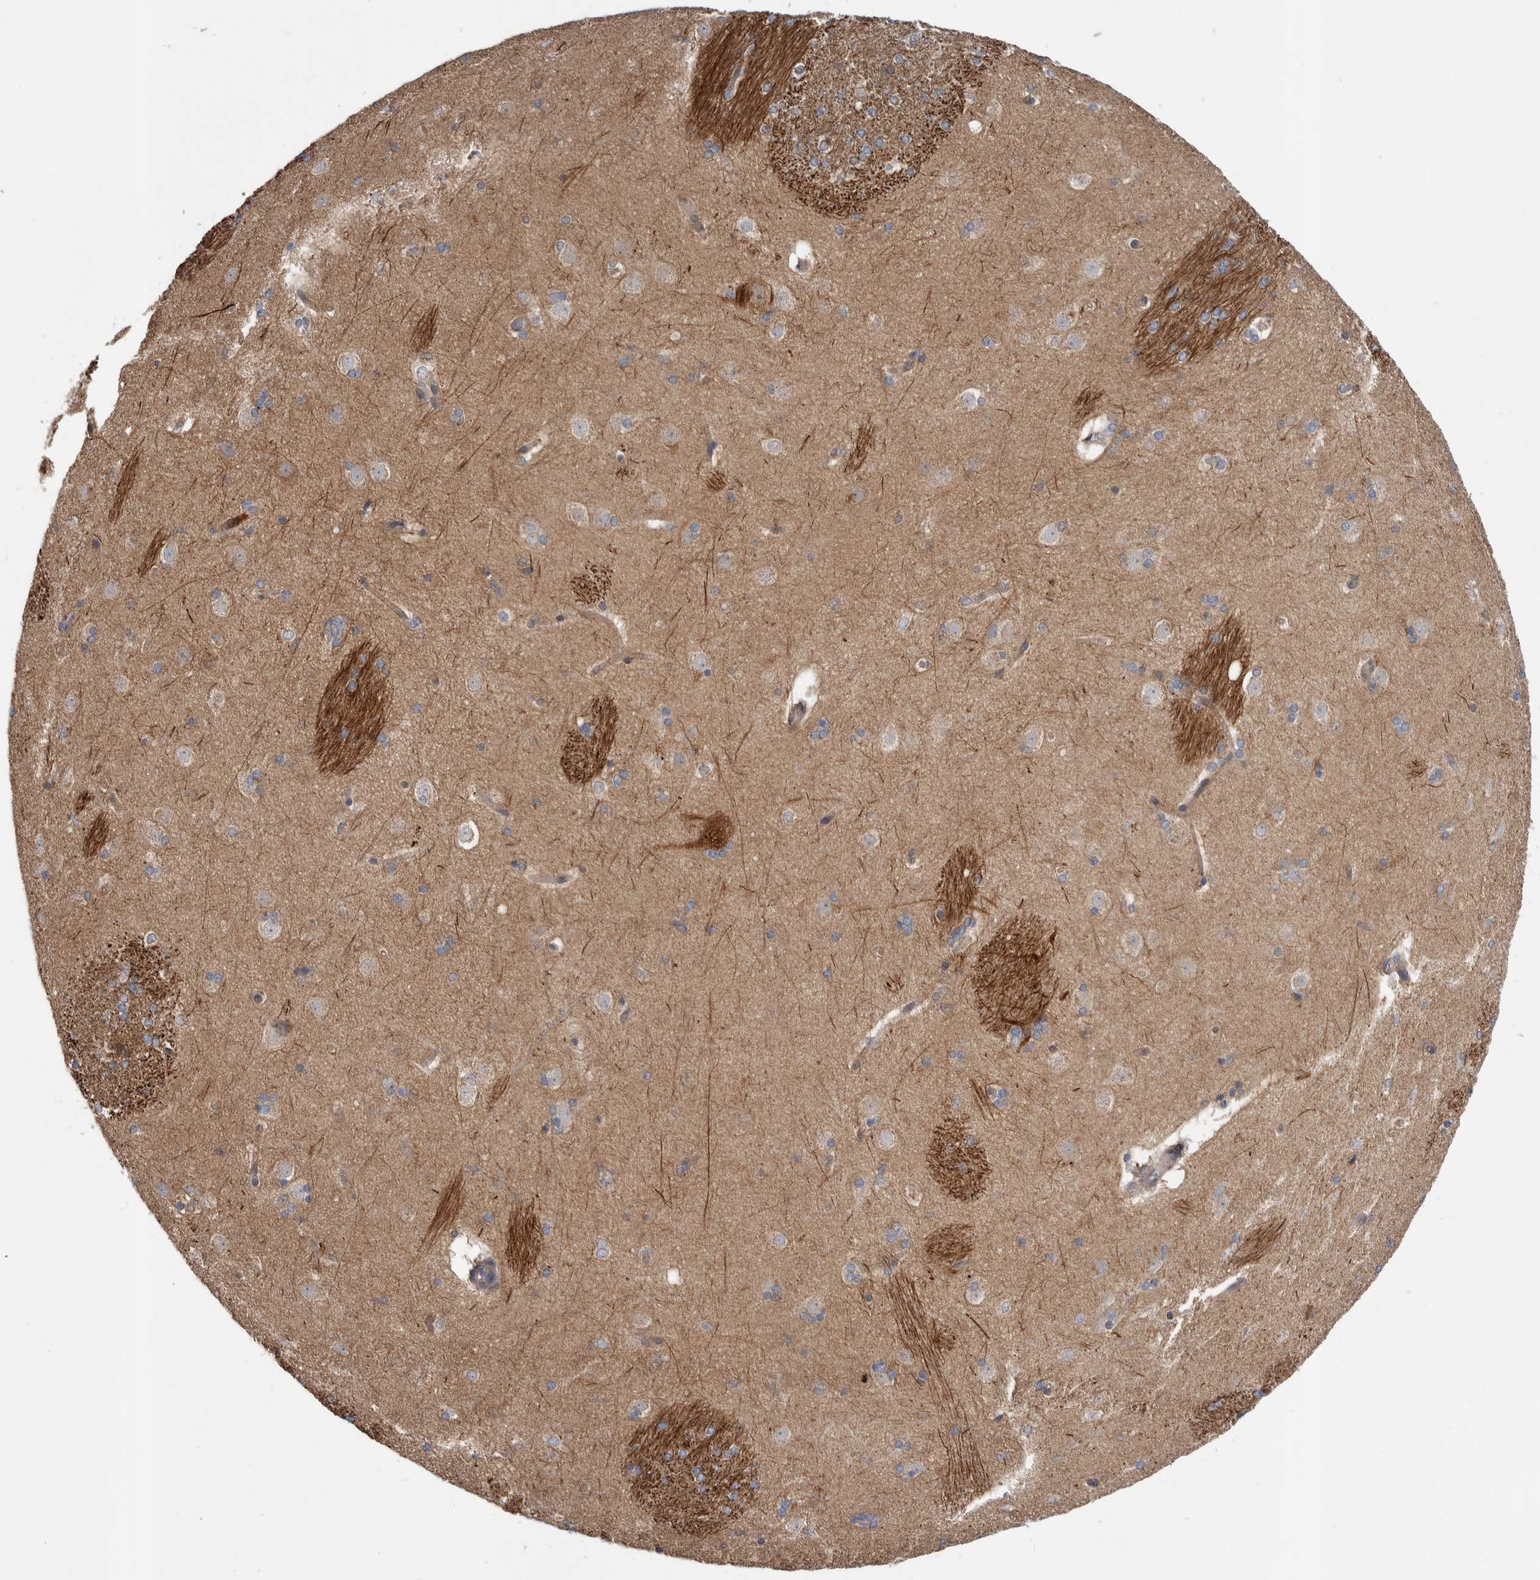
{"staining": {"intensity": "negative", "quantity": "none", "location": "none"}, "tissue": "caudate", "cell_type": "Glial cells", "image_type": "normal", "snomed": [{"axis": "morphology", "description": "Normal tissue, NOS"}, {"axis": "topography", "description": "Lateral ventricle wall"}], "caption": "Protein analysis of unremarkable caudate demonstrates no significant positivity in glial cells. The staining was performed using DAB to visualize the protein expression in brown, while the nuclei were stained in blue with hematoxylin (Magnification: 20x).", "gene": "SDCBP", "patient": {"sex": "female", "age": 19}}